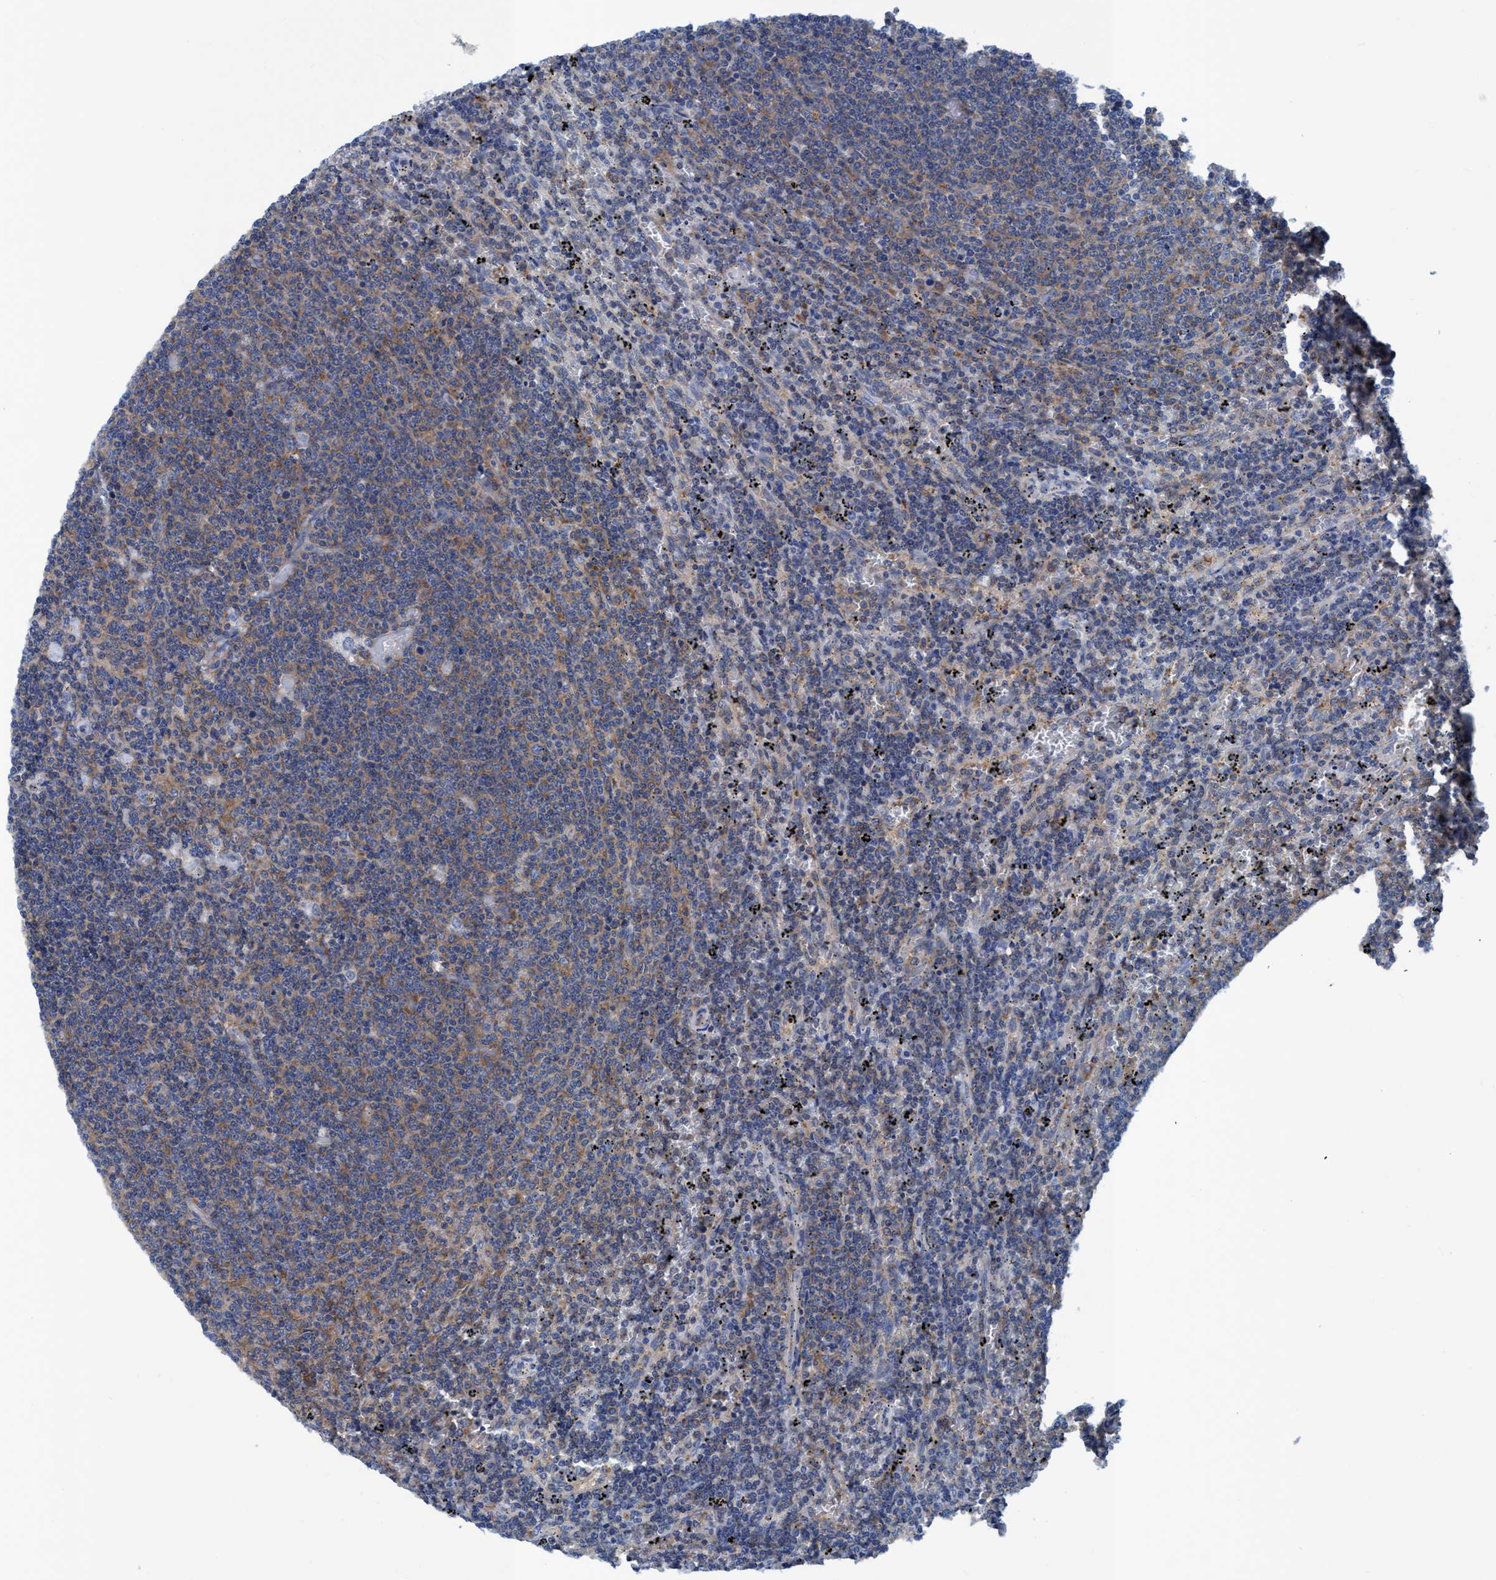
{"staining": {"intensity": "weak", "quantity": "25%-75%", "location": "cytoplasmic/membranous"}, "tissue": "lymphoma", "cell_type": "Tumor cells", "image_type": "cancer", "snomed": [{"axis": "morphology", "description": "Malignant lymphoma, non-Hodgkin's type, Low grade"}, {"axis": "topography", "description": "Spleen"}], "caption": "Weak cytoplasmic/membranous staining for a protein is seen in approximately 25%-75% of tumor cells of malignant lymphoma, non-Hodgkin's type (low-grade) using IHC.", "gene": "NMT1", "patient": {"sex": "female", "age": 50}}